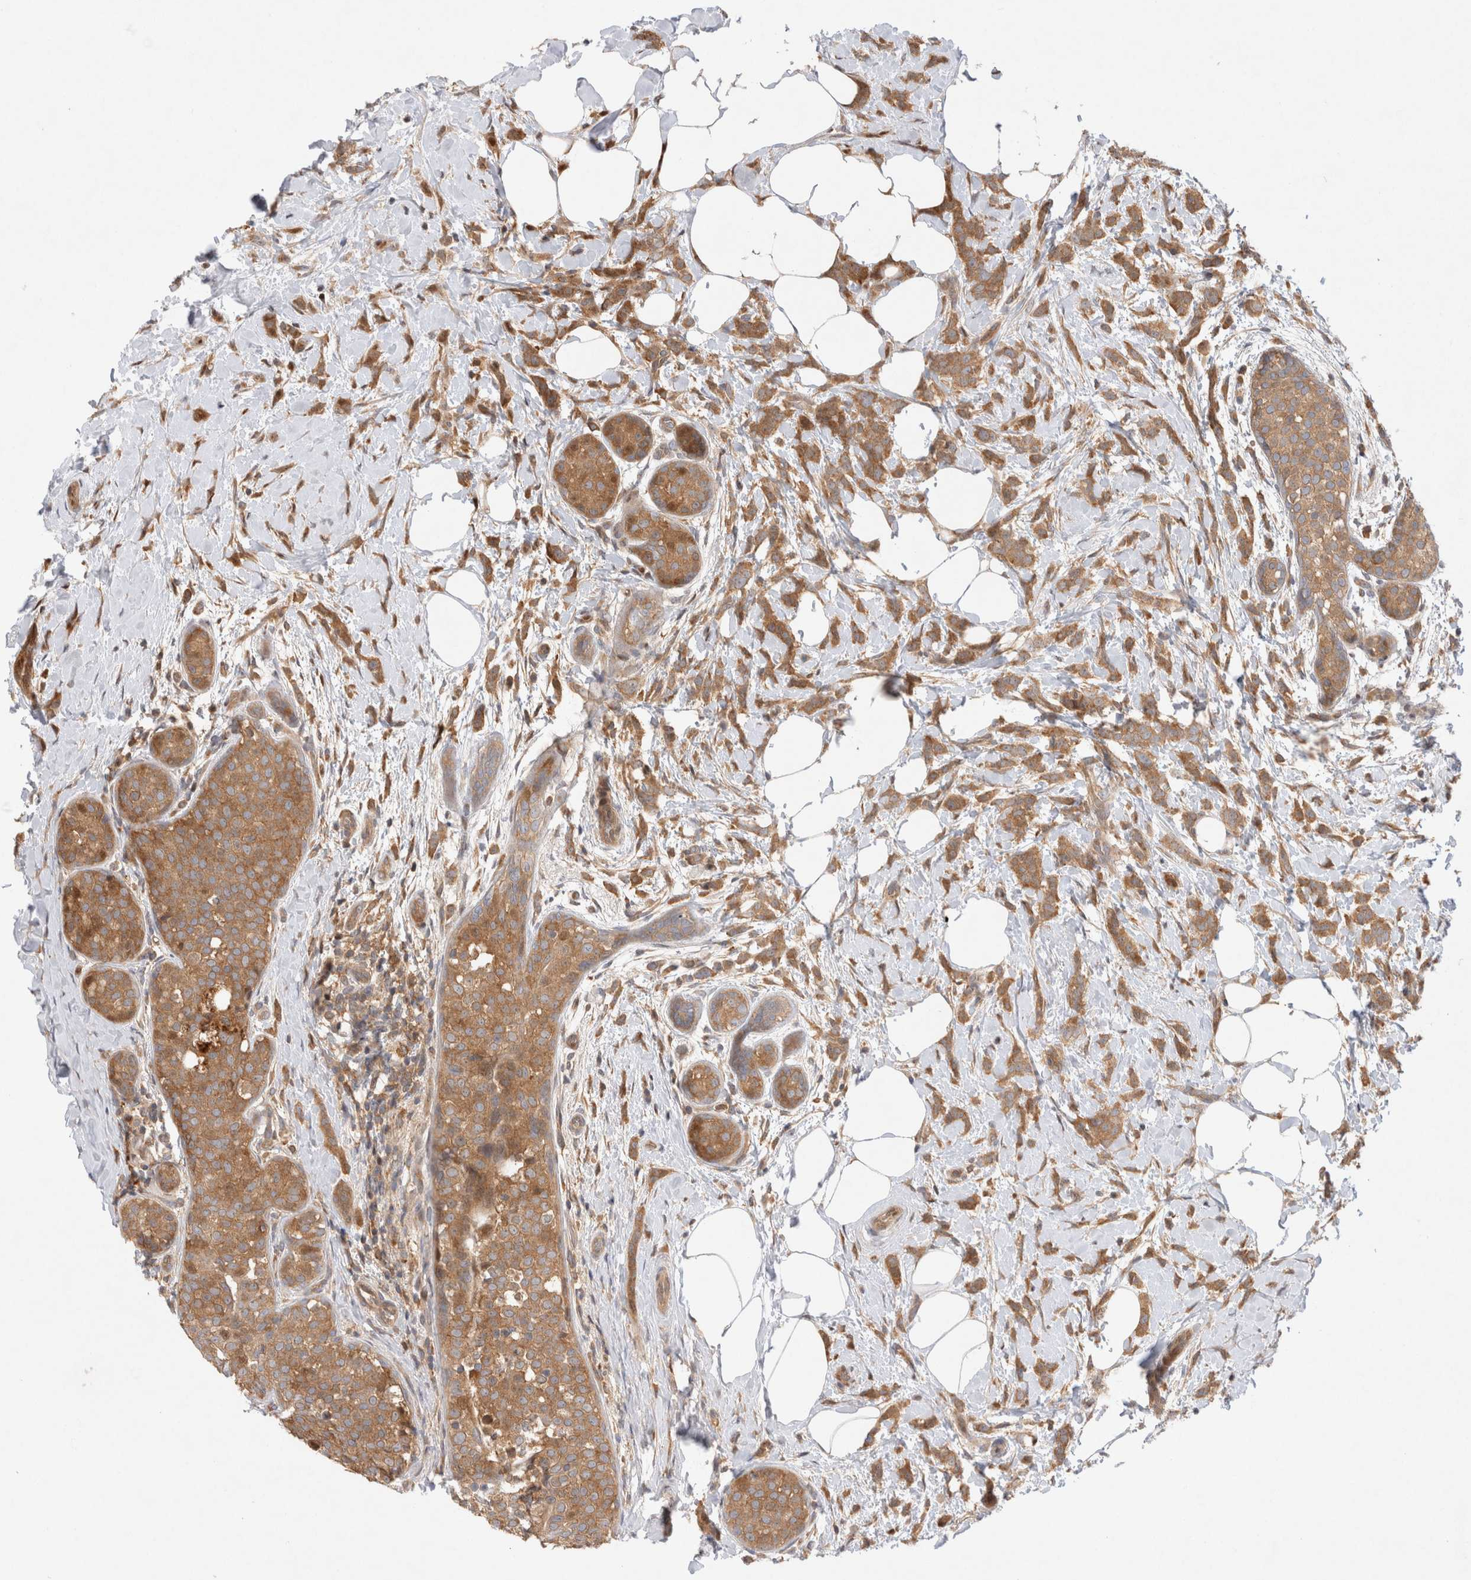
{"staining": {"intensity": "moderate", "quantity": ">75%", "location": "cytoplasmic/membranous"}, "tissue": "breast cancer", "cell_type": "Tumor cells", "image_type": "cancer", "snomed": [{"axis": "morphology", "description": "Lobular carcinoma, in situ"}, {"axis": "morphology", "description": "Lobular carcinoma"}, {"axis": "topography", "description": "Breast"}], "caption": "Brown immunohistochemical staining in breast cancer displays moderate cytoplasmic/membranous staining in approximately >75% of tumor cells.", "gene": "HTT", "patient": {"sex": "female", "age": 41}}